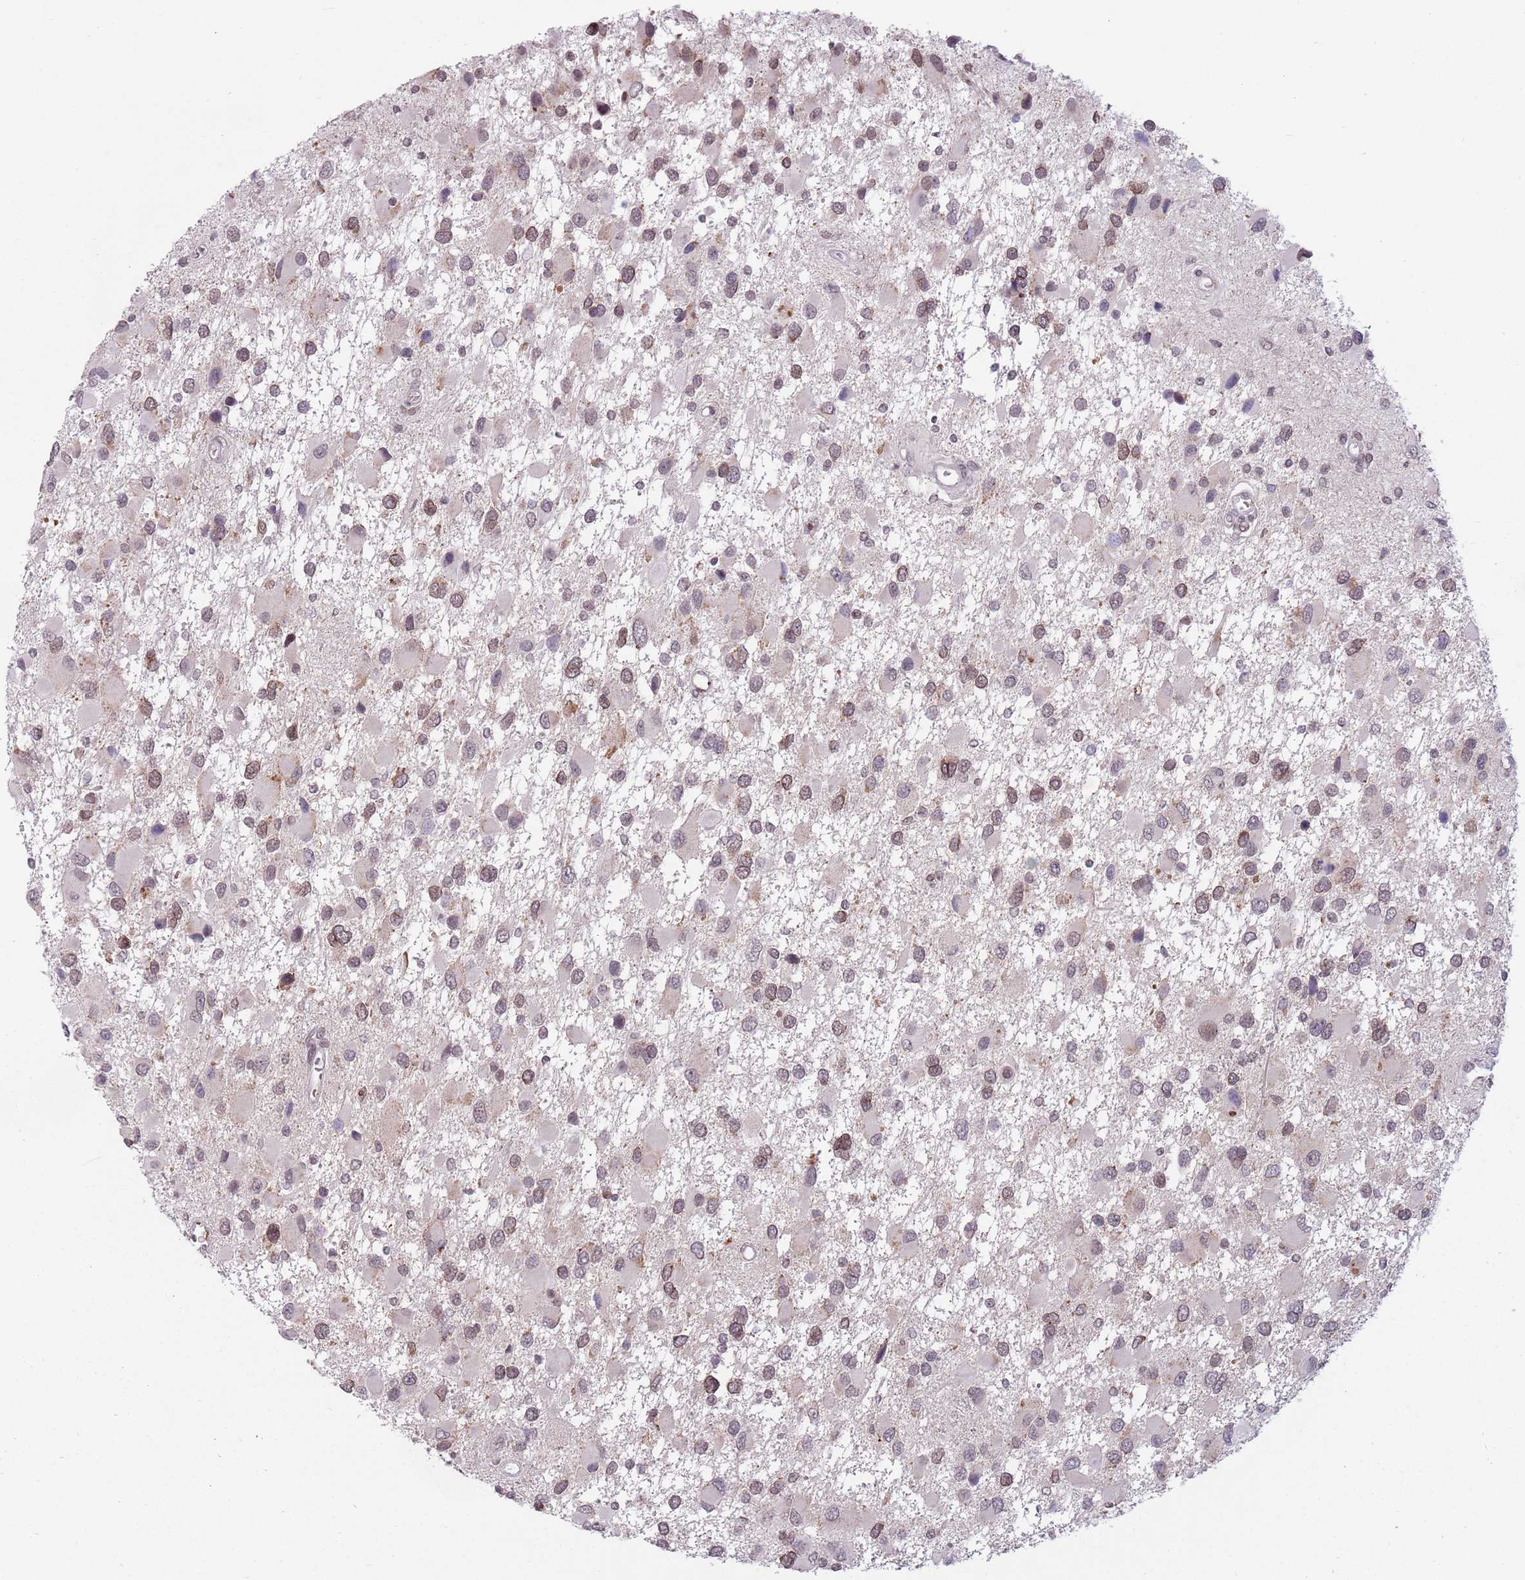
{"staining": {"intensity": "moderate", "quantity": "25%-75%", "location": "nuclear"}, "tissue": "glioma", "cell_type": "Tumor cells", "image_type": "cancer", "snomed": [{"axis": "morphology", "description": "Glioma, malignant, High grade"}, {"axis": "topography", "description": "Brain"}], "caption": "Malignant glioma (high-grade) stained with a protein marker reveals moderate staining in tumor cells.", "gene": "ZNF574", "patient": {"sex": "male", "age": 53}}